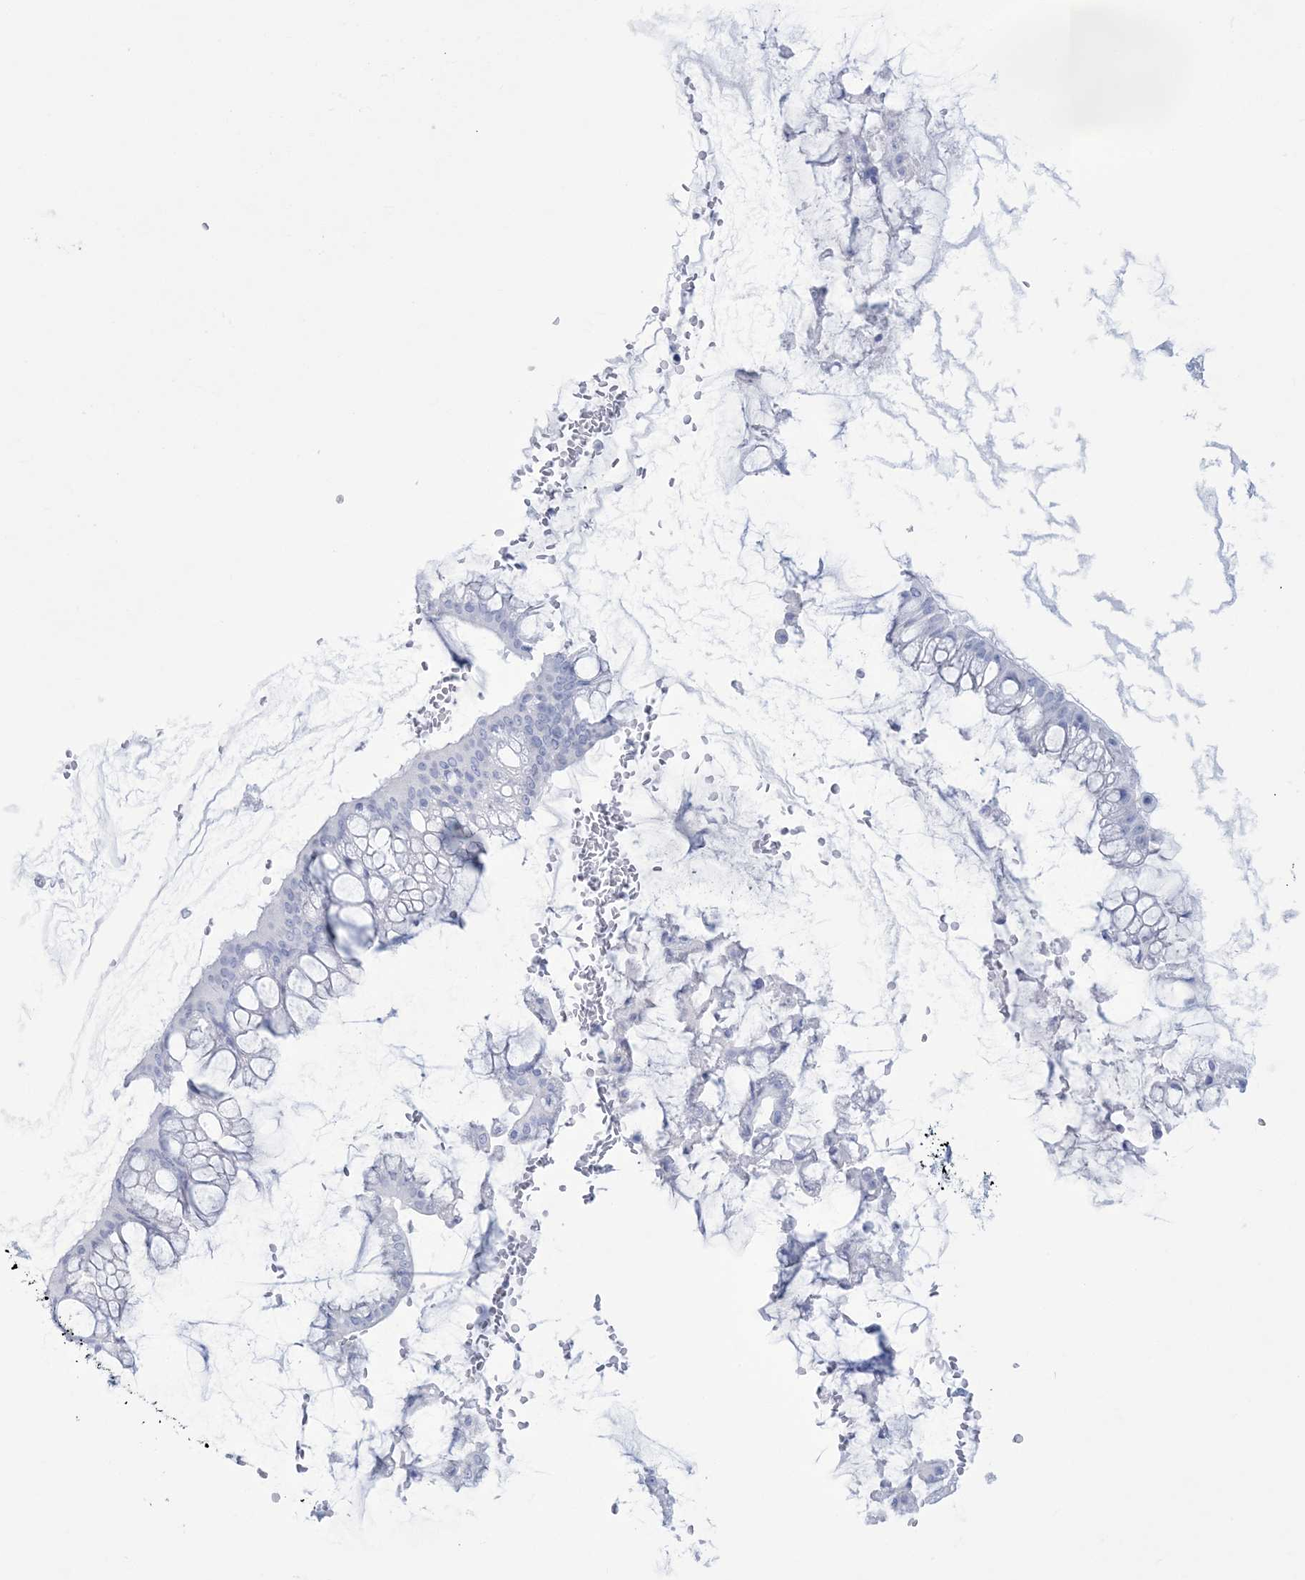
{"staining": {"intensity": "negative", "quantity": "none", "location": "none"}, "tissue": "ovarian cancer", "cell_type": "Tumor cells", "image_type": "cancer", "snomed": [{"axis": "morphology", "description": "Cystadenocarcinoma, mucinous, NOS"}, {"axis": "topography", "description": "Ovary"}], "caption": "High power microscopy photomicrograph of an IHC micrograph of ovarian mucinous cystadenocarcinoma, revealing no significant expression in tumor cells.", "gene": "RBP2", "patient": {"sex": "female", "age": 73}}